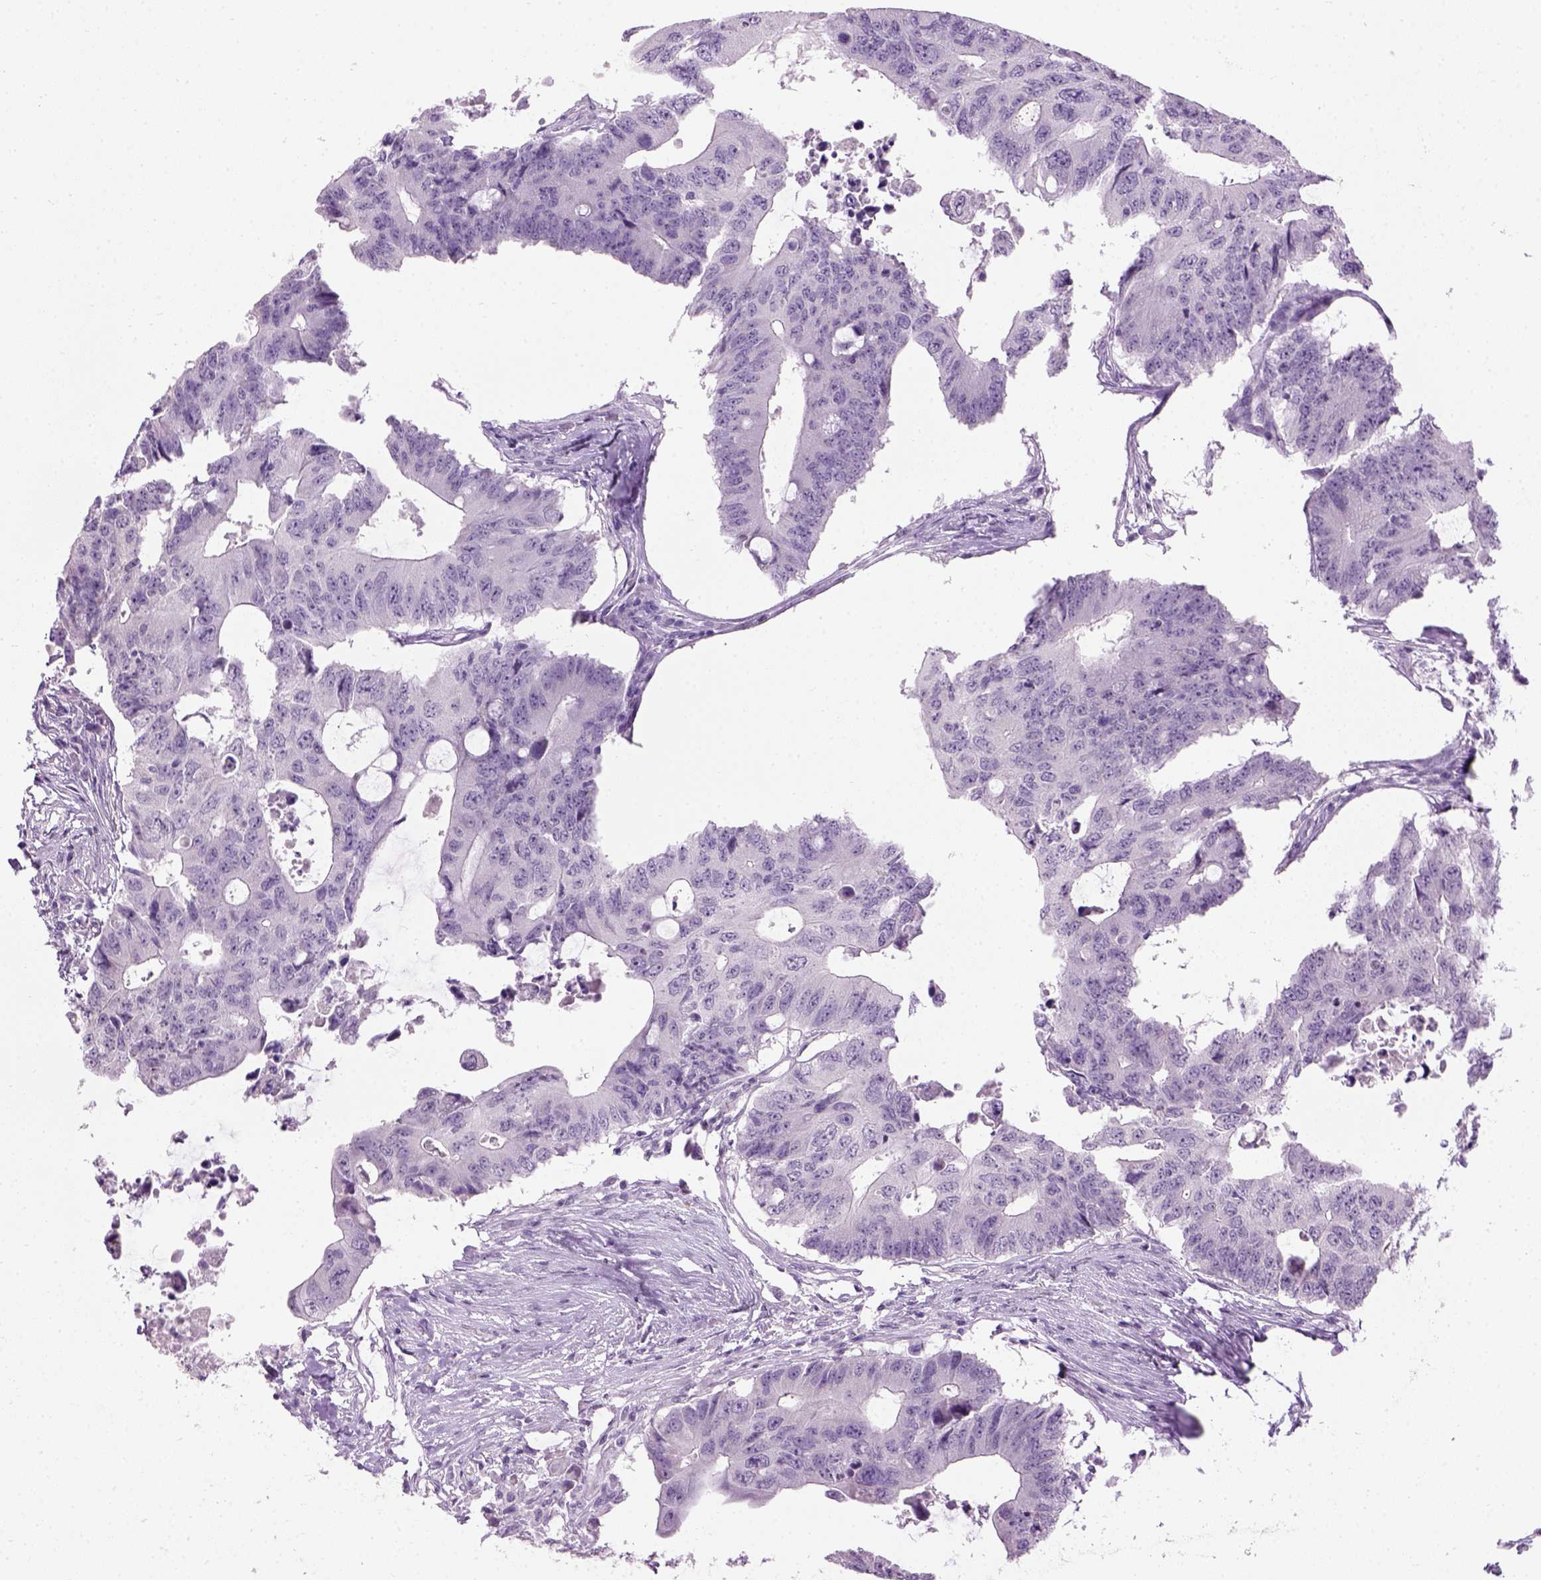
{"staining": {"intensity": "negative", "quantity": "none", "location": "none"}, "tissue": "colorectal cancer", "cell_type": "Tumor cells", "image_type": "cancer", "snomed": [{"axis": "morphology", "description": "Adenocarcinoma, NOS"}, {"axis": "topography", "description": "Colon"}], "caption": "Adenocarcinoma (colorectal) was stained to show a protein in brown. There is no significant positivity in tumor cells.", "gene": "GABRB2", "patient": {"sex": "male", "age": 71}}